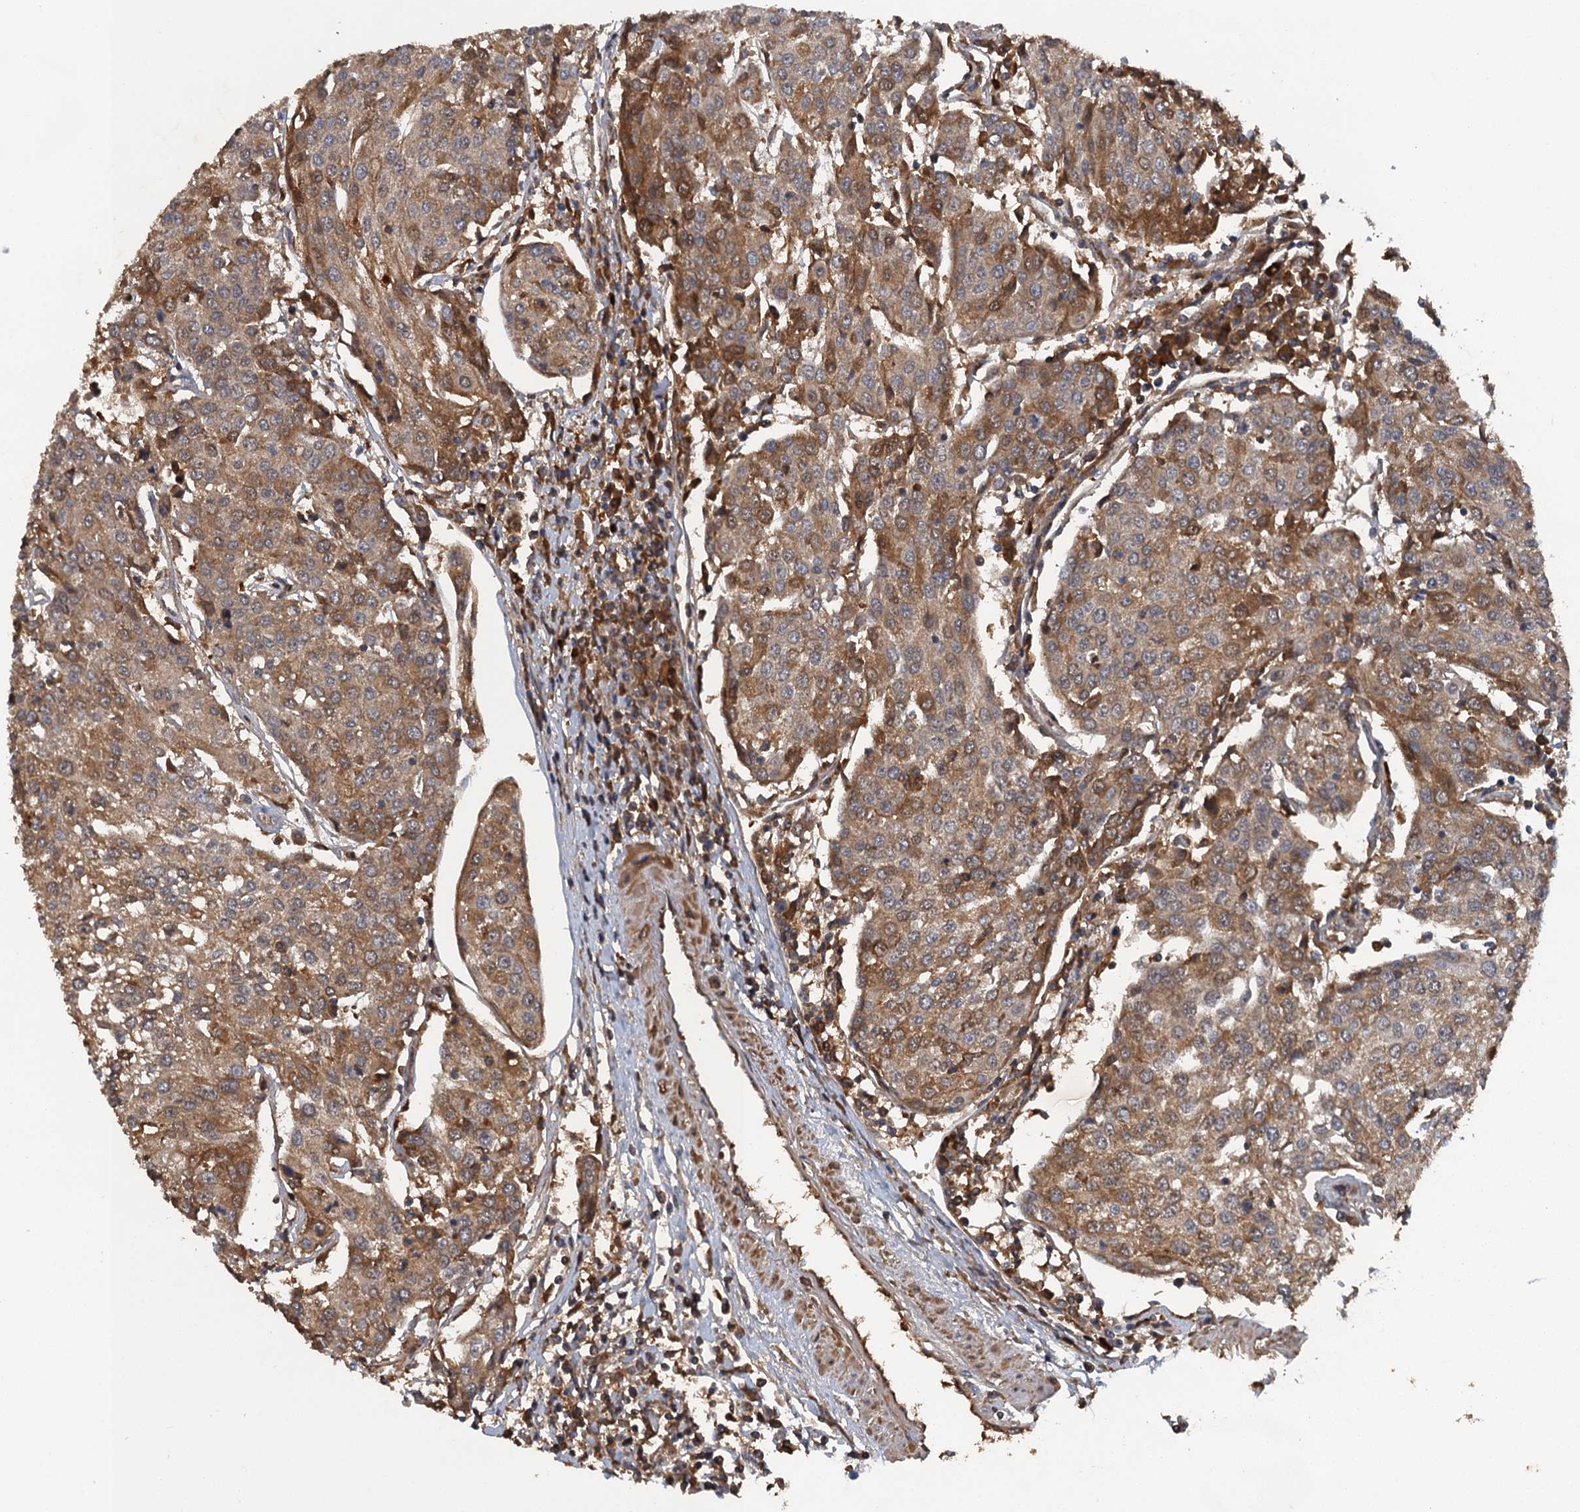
{"staining": {"intensity": "moderate", "quantity": ">75%", "location": "cytoplasmic/membranous"}, "tissue": "urothelial cancer", "cell_type": "Tumor cells", "image_type": "cancer", "snomed": [{"axis": "morphology", "description": "Urothelial carcinoma, High grade"}, {"axis": "topography", "description": "Urinary bladder"}], "caption": "High-magnification brightfield microscopy of urothelial cancer stained with DAB (brown) and counterstained with hematoxylin (blue). tumor cells exhibit moderate cytoplasmic/membranous staining is present in approximately>75% of cells. The staining was performed using DAB (3,3'-diaminobenzidine), with brown indicating positive protein expression. Nuclei are stained blue with hematoxylin.", "gene": "HAPLN3", "patient": {"sex": "female", "age": 85}}